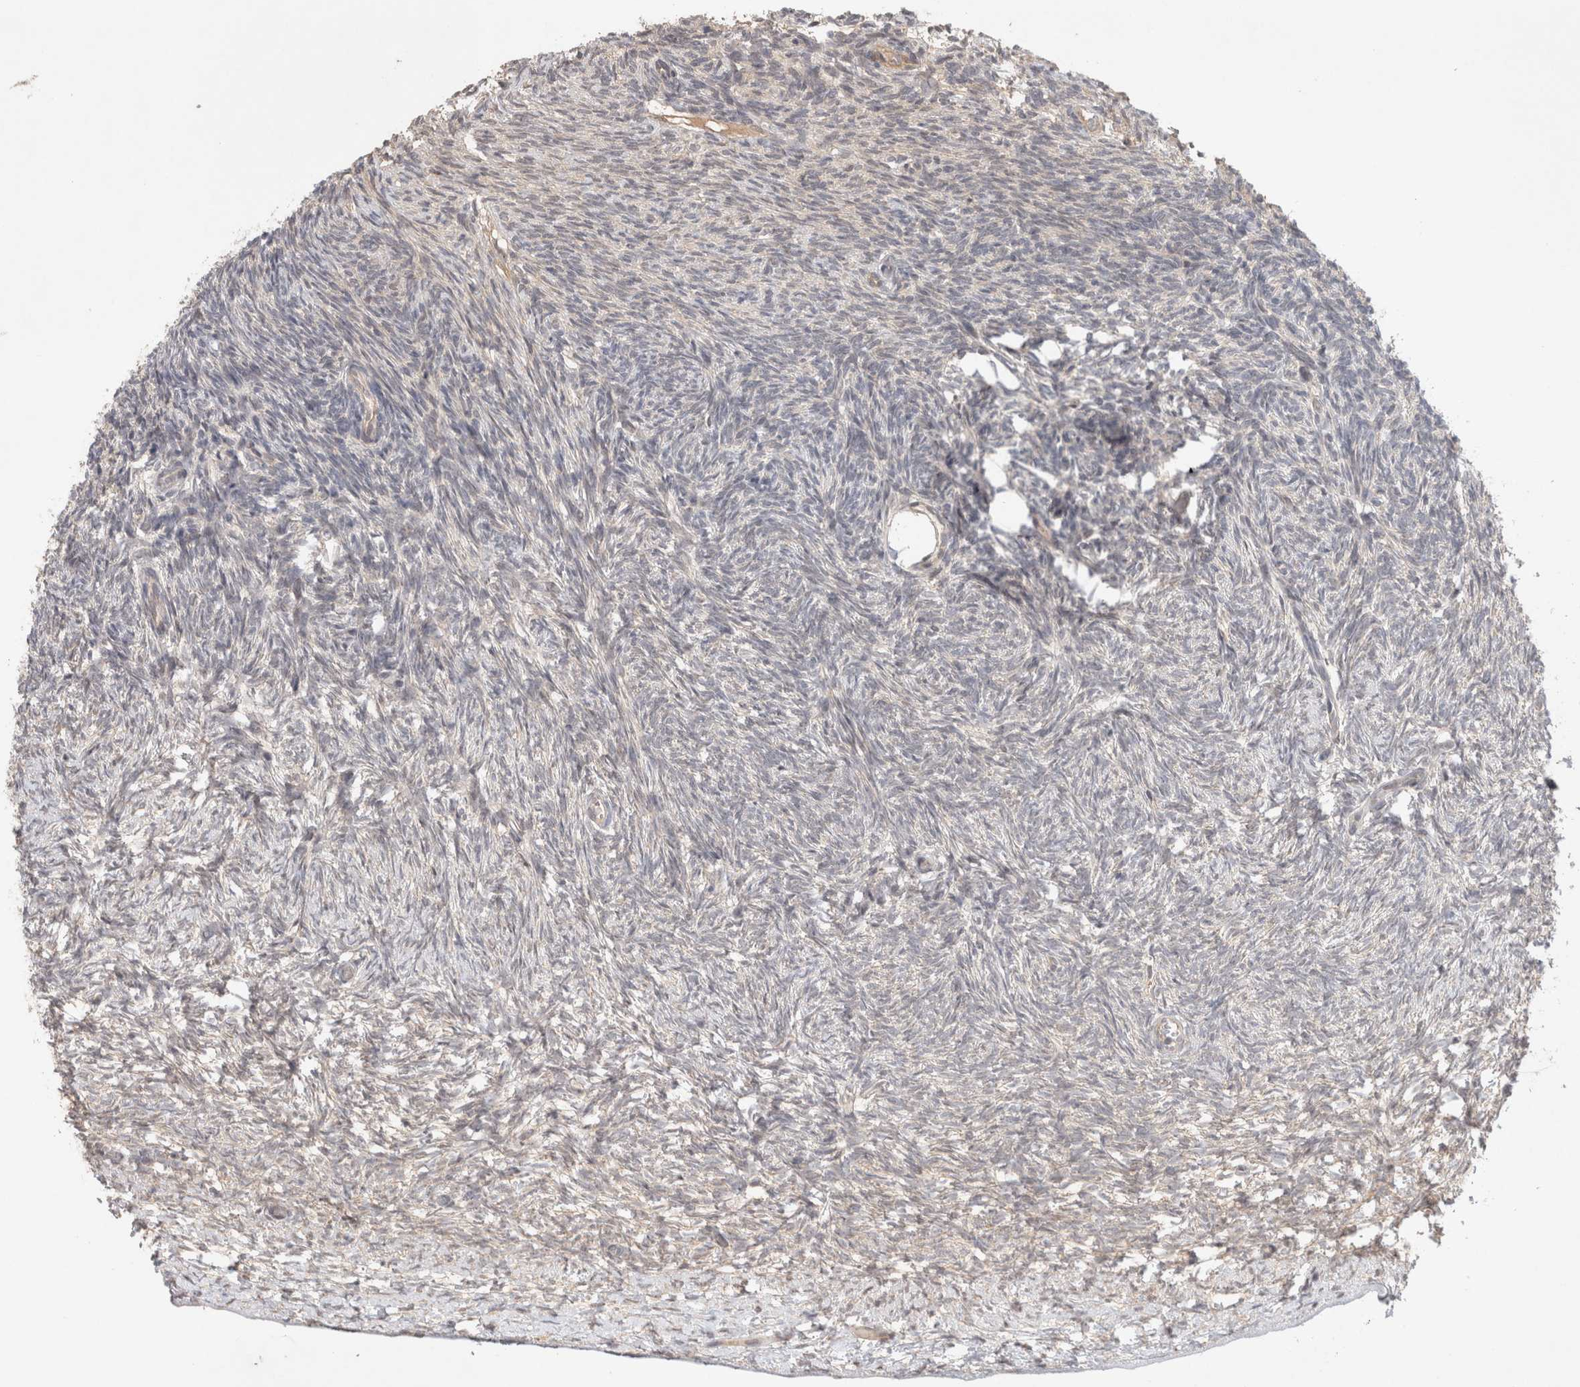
{"staining": {"intensity": "negative", "quantity": "none", "location": "none"}, "tissue": "ovary", "cell_type": "Ovarian stroma cells", "image_type": "normal", "snomed": [{"axis": "morphology", "description": "Normal tissue, NOS"}, {"axis": "topography", "description": "Ovary"}], "caption": "The image displays no significant positivity in ovarian stroma cells of ovary. Brightfield microscopy of IHC stained with DAB (3,3'-diaminobenzidine) (brown) and hematoxylin (blue), captured at high magnification.", "gene": "SYDE2", "patient": {"sex": "female", "age": 34}}